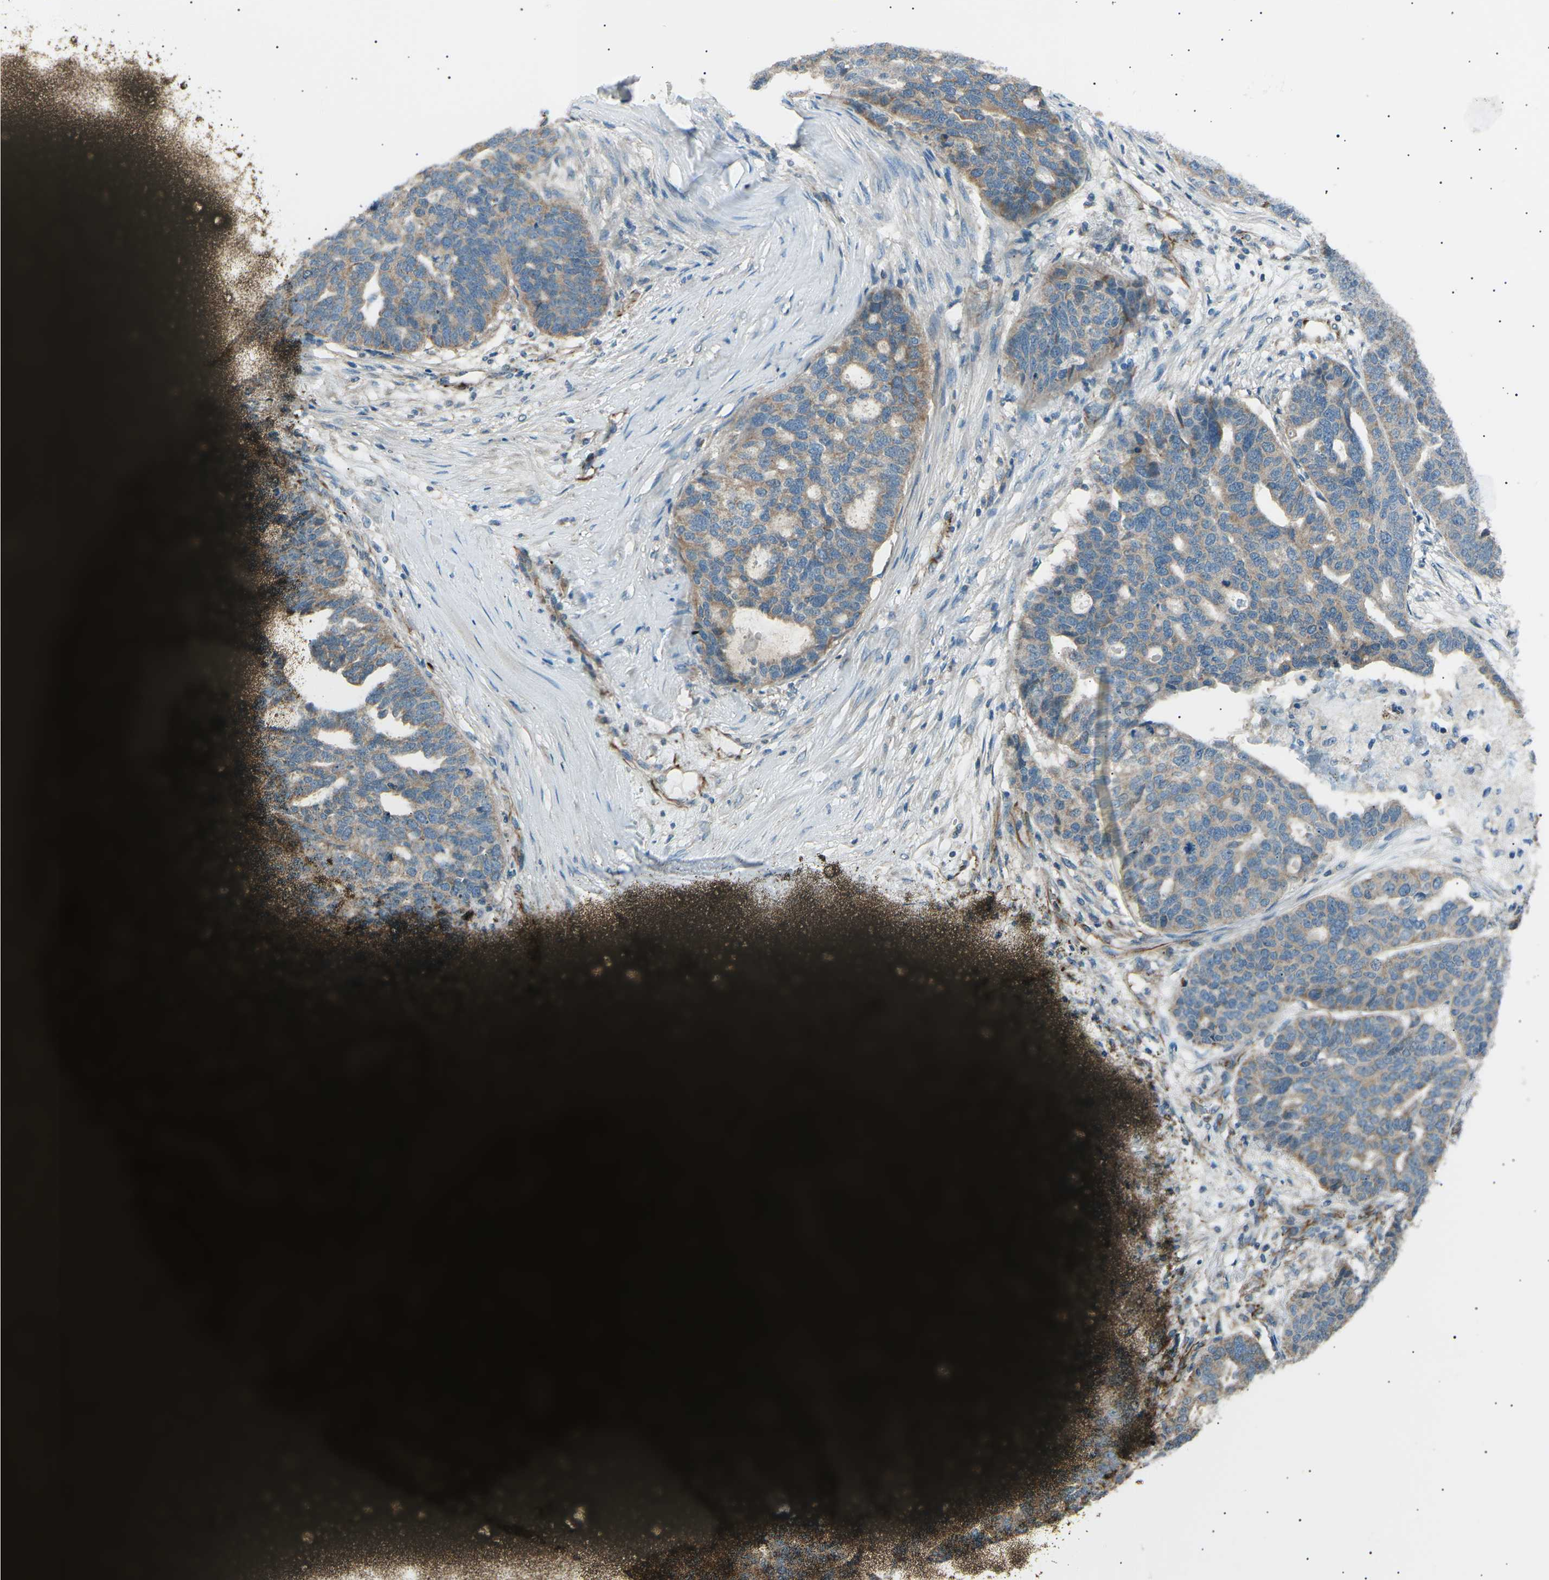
{"staining": {"intensity": "weak", "quantity": ">75%", "location": "cytoplasmic/membranous"}, "tissue": "ovarian cancer", "cell_type": "Tumor cells", "image_type": "cancer", "snomed": [{"axis": "morphology", "description": "Cystadenocarcinoma, serous, NOS"}, {"axis": "topography", "description": "Ovary"}], "caption": "Human ovarian cancer (serous cystadenocarcinoma) stained for a protein (brown) reveals weak cytoplasmic/membranous positive staining in about >75% of tumor cells.", "gene": "SLK", "patient": {"sex": "female", "age": 59}}